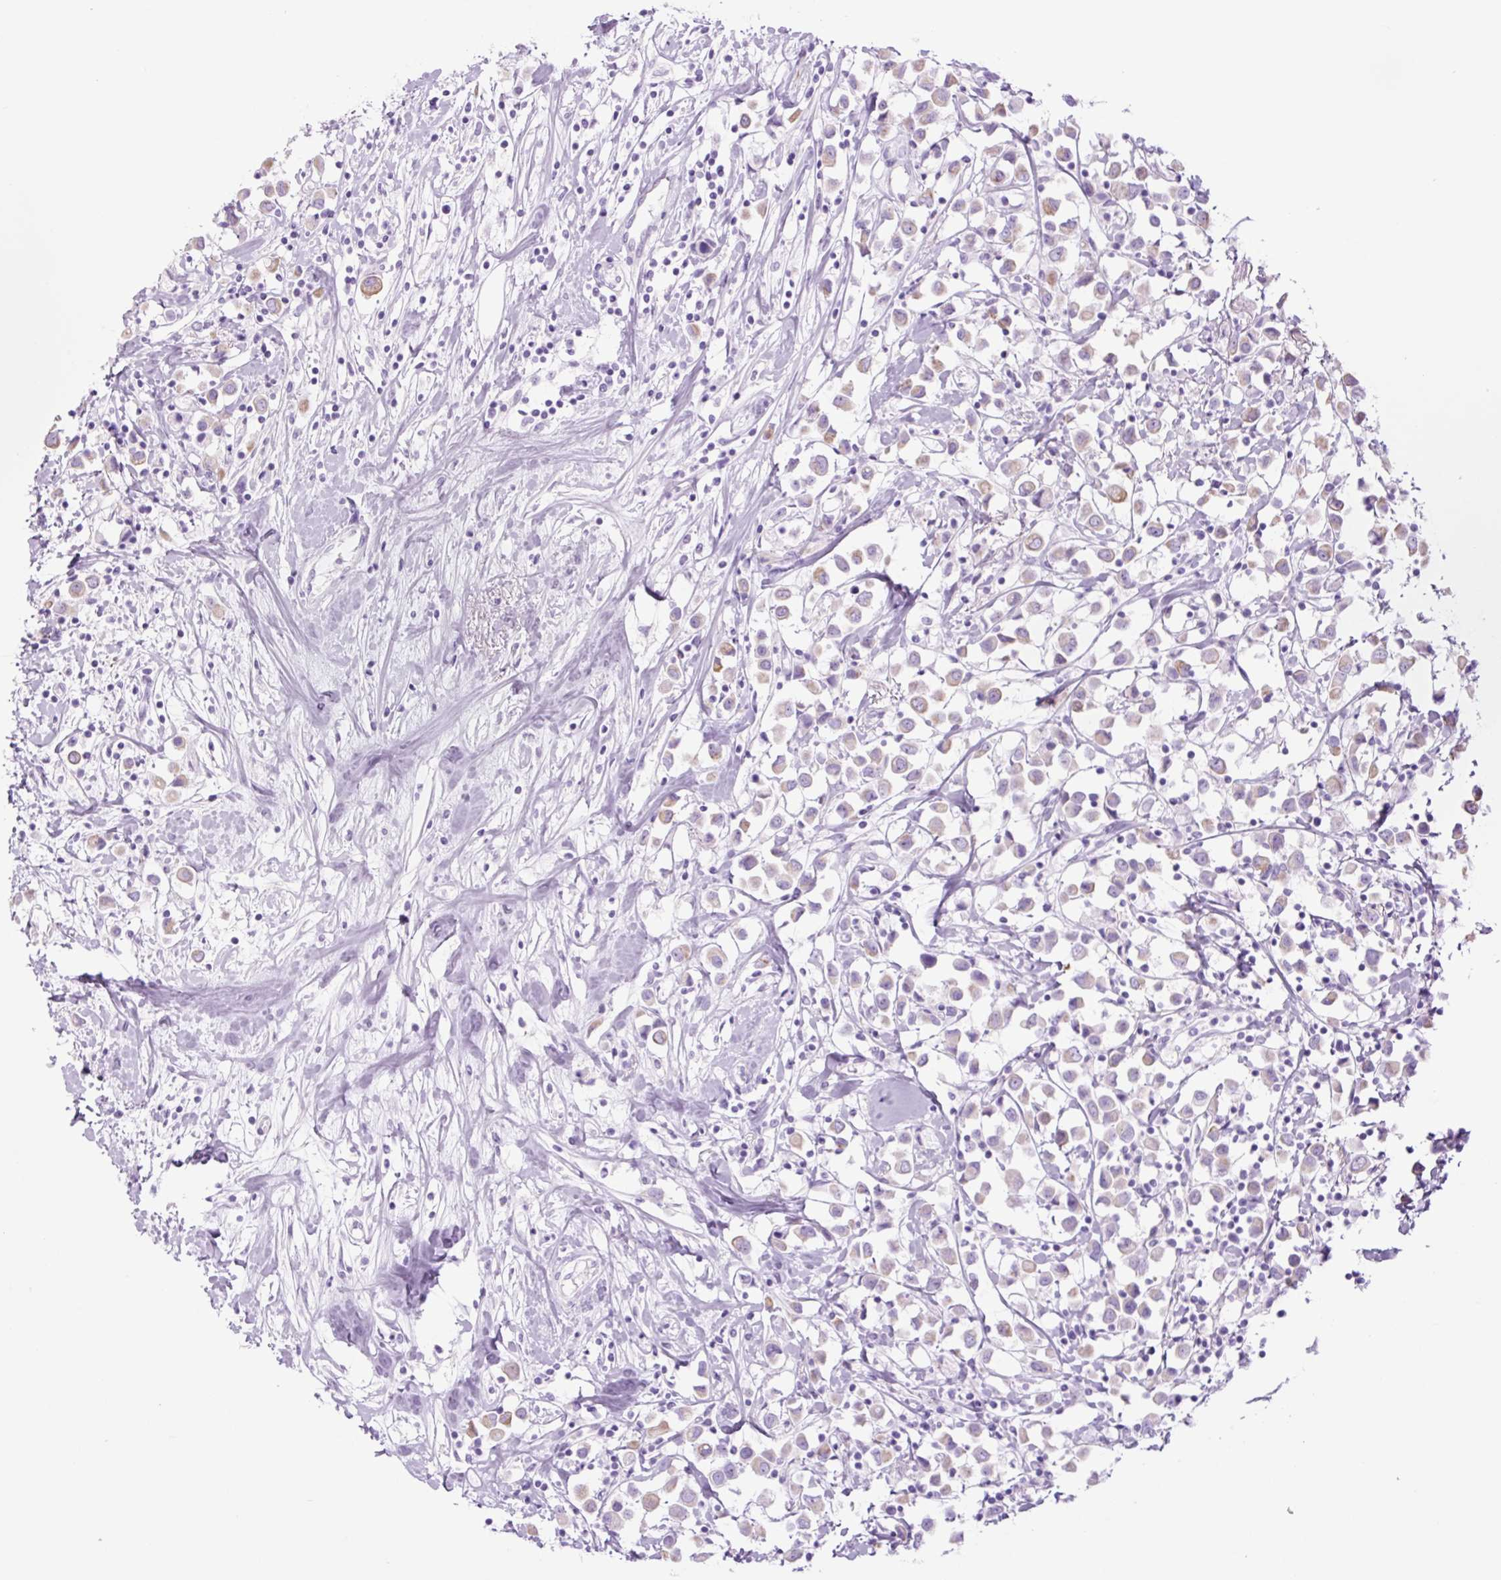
{"staining": {"intensity": "weak", "quantity": "25%-75%", "location": "cytoplasmic/membranous"}, "tissue": "breast cancer", "cell_type": "Tumor cells", "image_type": "cancer", "snomed": [{"axis": "morphology", "description": "Duct carcinoma"}, {"axis": "topography", "description": "Breast"}], "caption": "Breast invasive ductal carcinoma stained for a protein demonstrates weak cytoplasmic/membranous positivity in tumor cells.", "gene": "TFF2", "patient": {"sex": "female", "age": 61}}